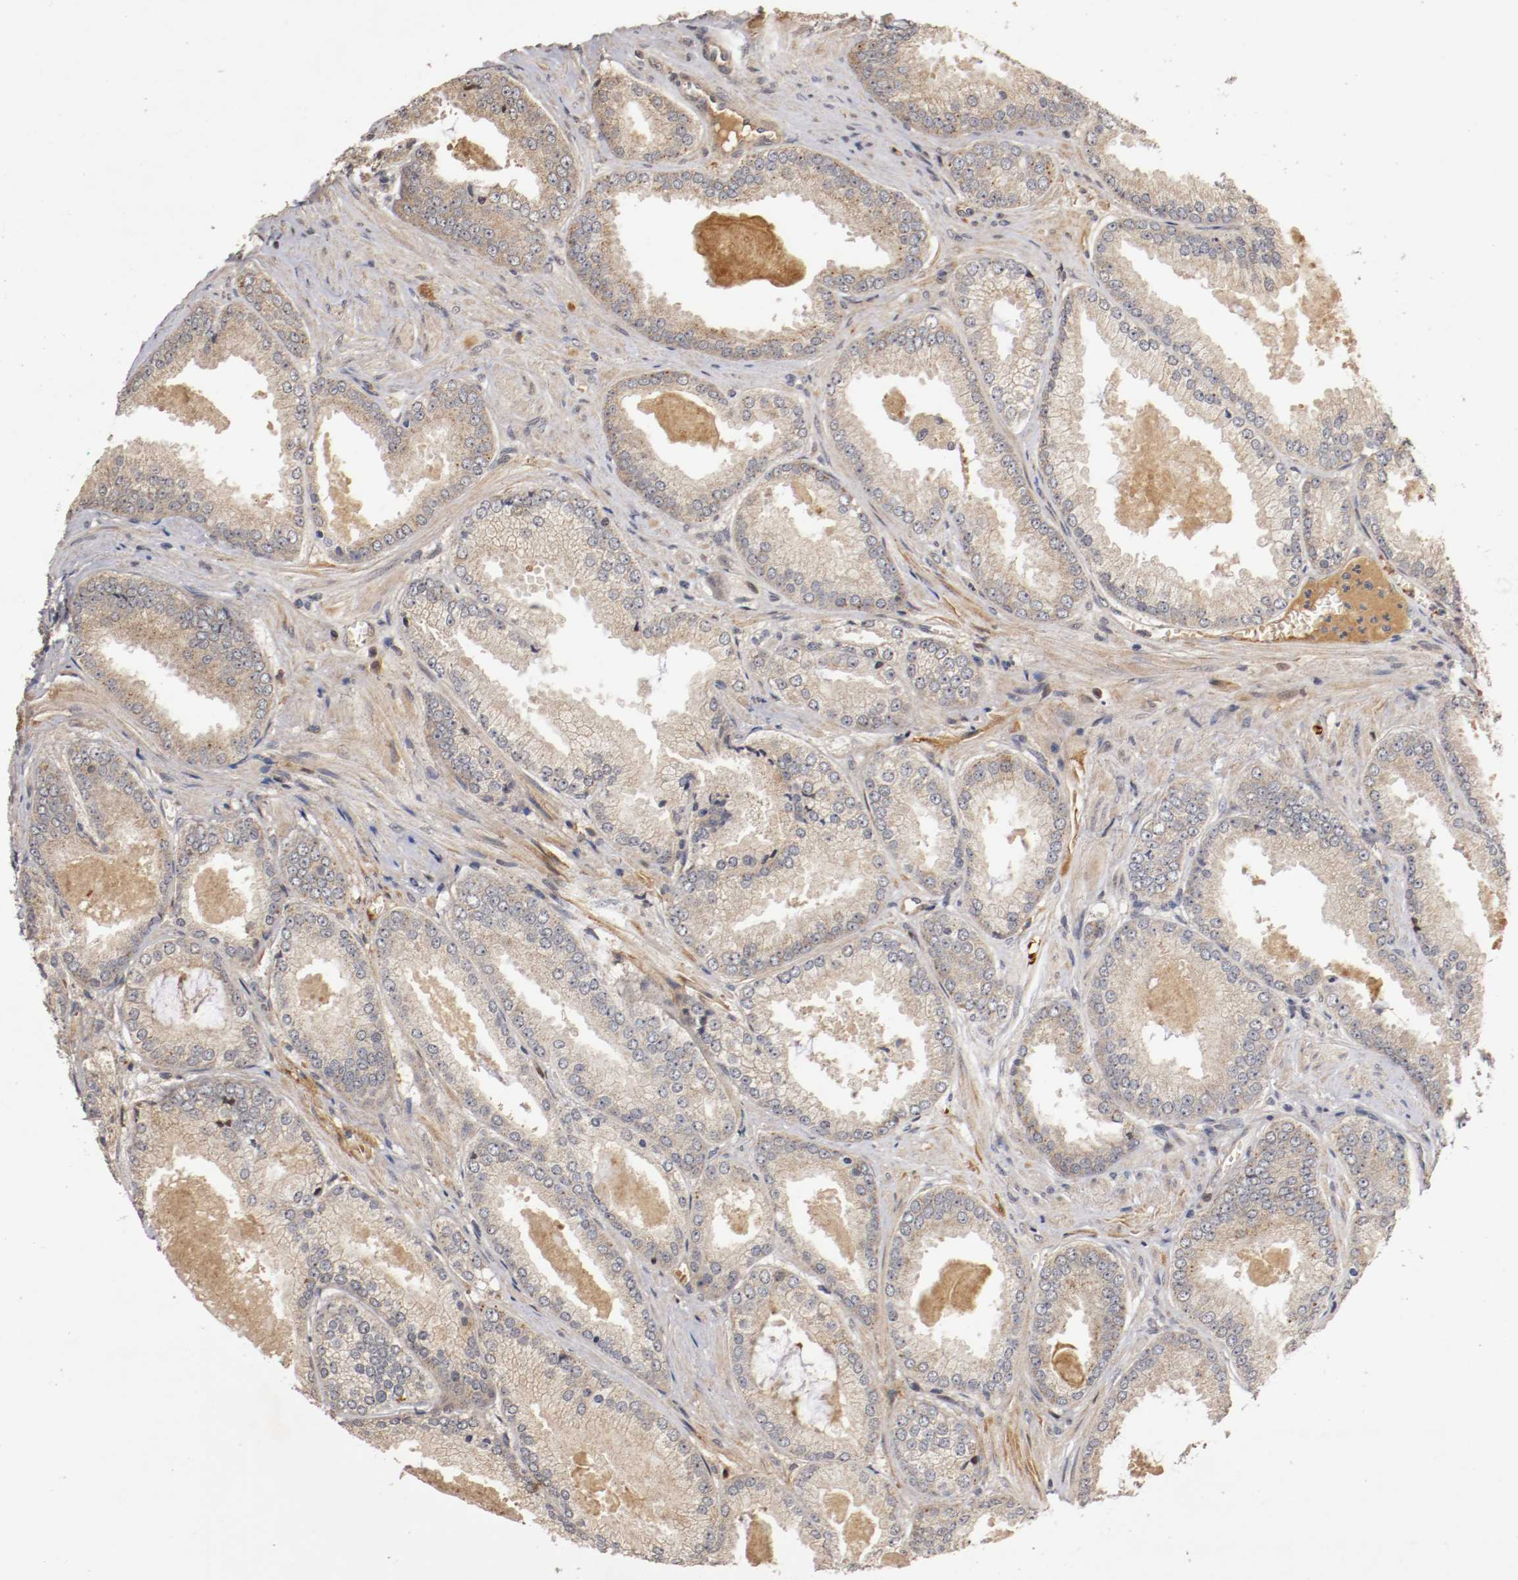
{"staining": {"intensity": "weak", "quantity": ">75%", "location": "cytoplasmic/membranous"}, "tissue": "prostate cancer", "cell_type": "Tumor cells", "image_type": "cancer", "snomed": [{"axis": "morphology", "description": "Adenocarcinoma, High grade"}, {"axis": "topography", "description": "Prostate"}], "caption": "The micrograph shows staining of prostate cancer (high-grade adenocarcinoma), revealing weak cytoplasmic/membranous protein staining (brown color) within tumor cells. (Brightfield microscopy of DAB IHC at high magnification).", "gene": "TNFRSF1B", "patient": {"sex": "male", "age": 61}}